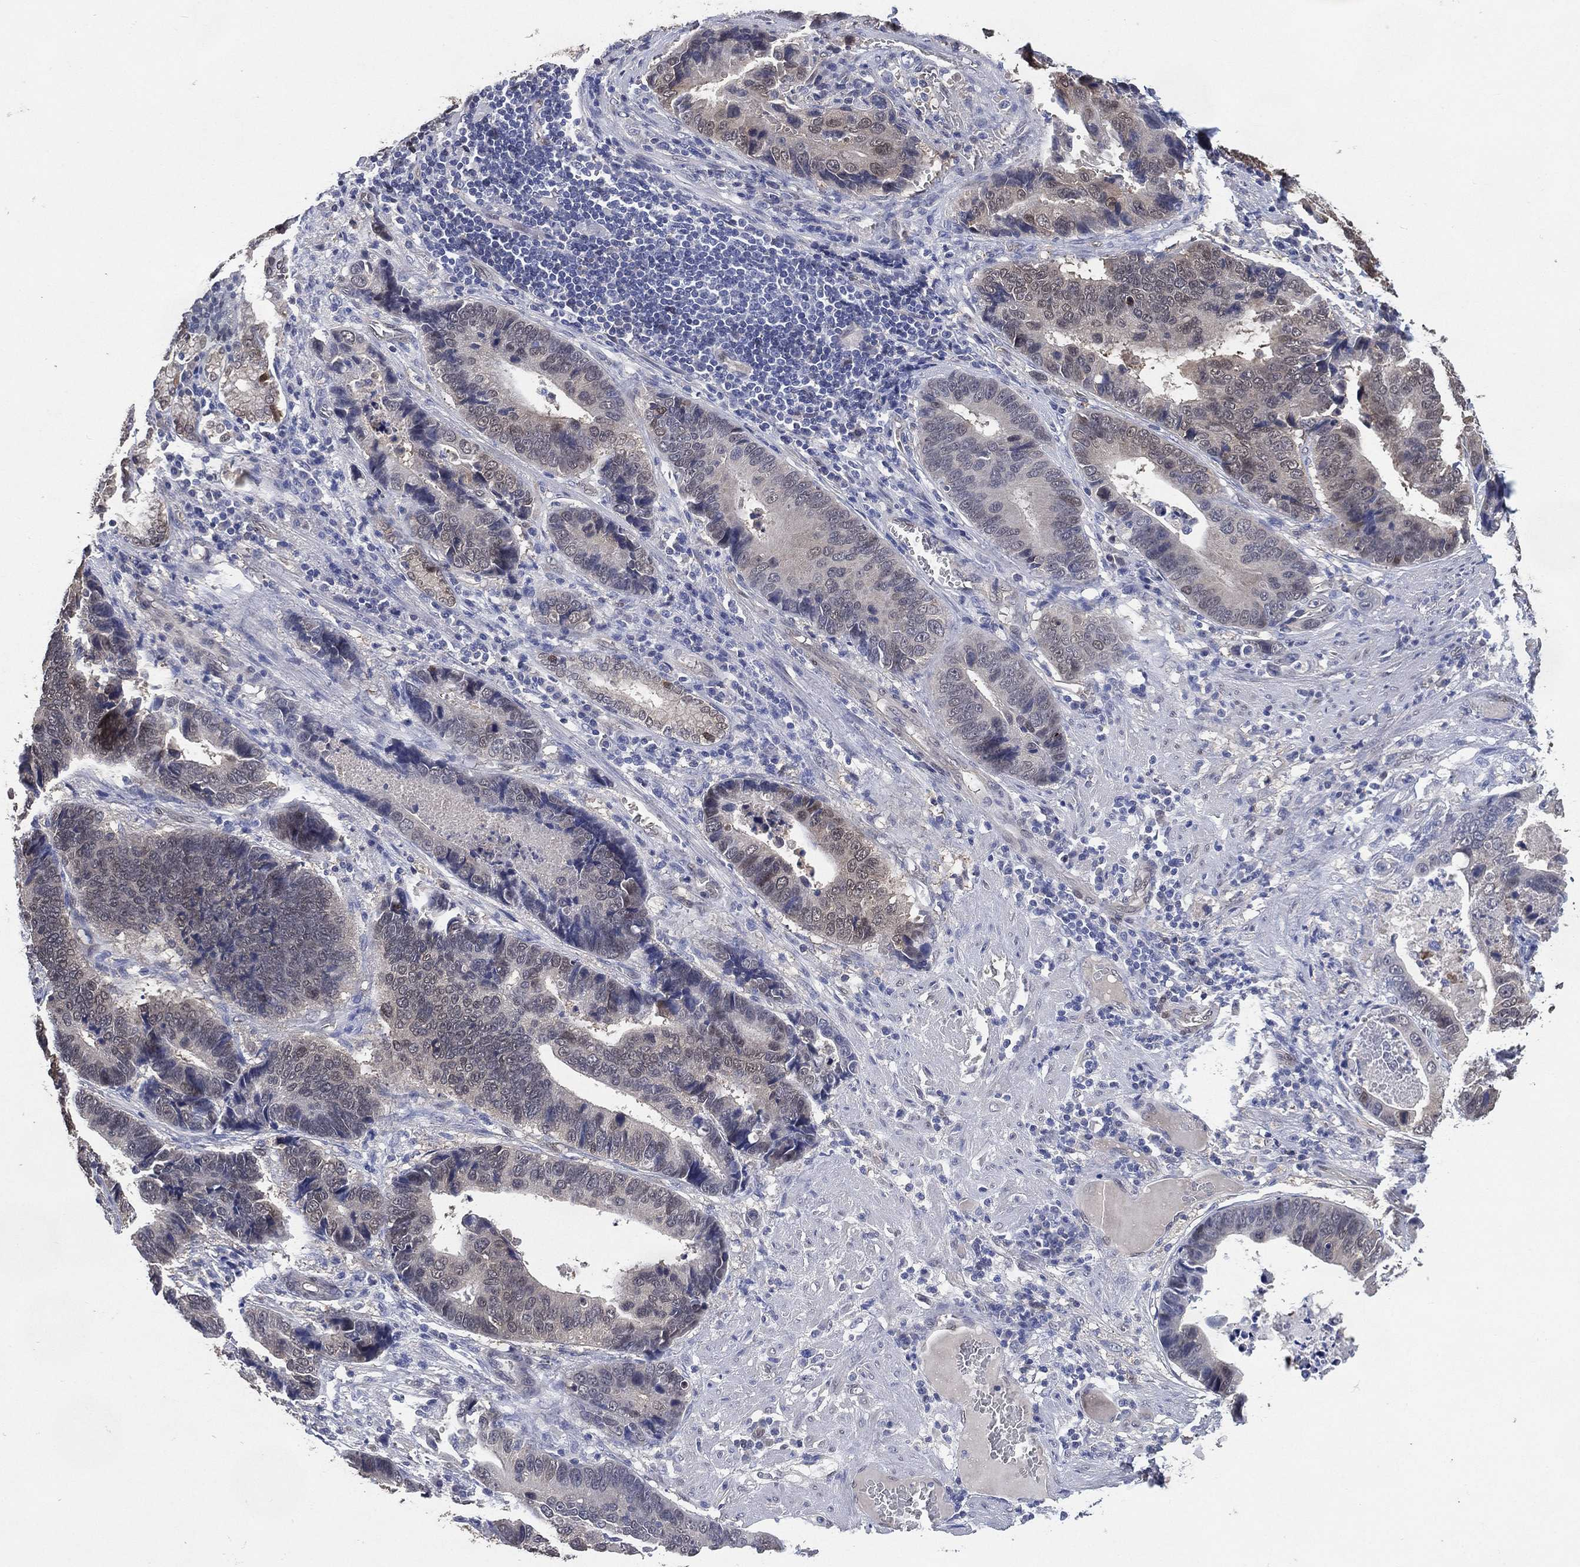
{"staining": {"intensity": "weak", "quantity": "<25%", "location": "cytoplasmic/membranous"}, "tissue": "stomach cancer", "cell_type": "Tumor cells", "image_type": "cancer", "snomed": [{"axis": "morphology", "description": "Adenocarcinoma, NOS"}, {"axis": "topography", "description": "Stomach"}], "caption": "The immunohistochemistry (IHC) image has no significant staining in tumor cells of stomach cancer tissue.", "gene": "AK1", "patient": {"sex": "male", "age": 84}}